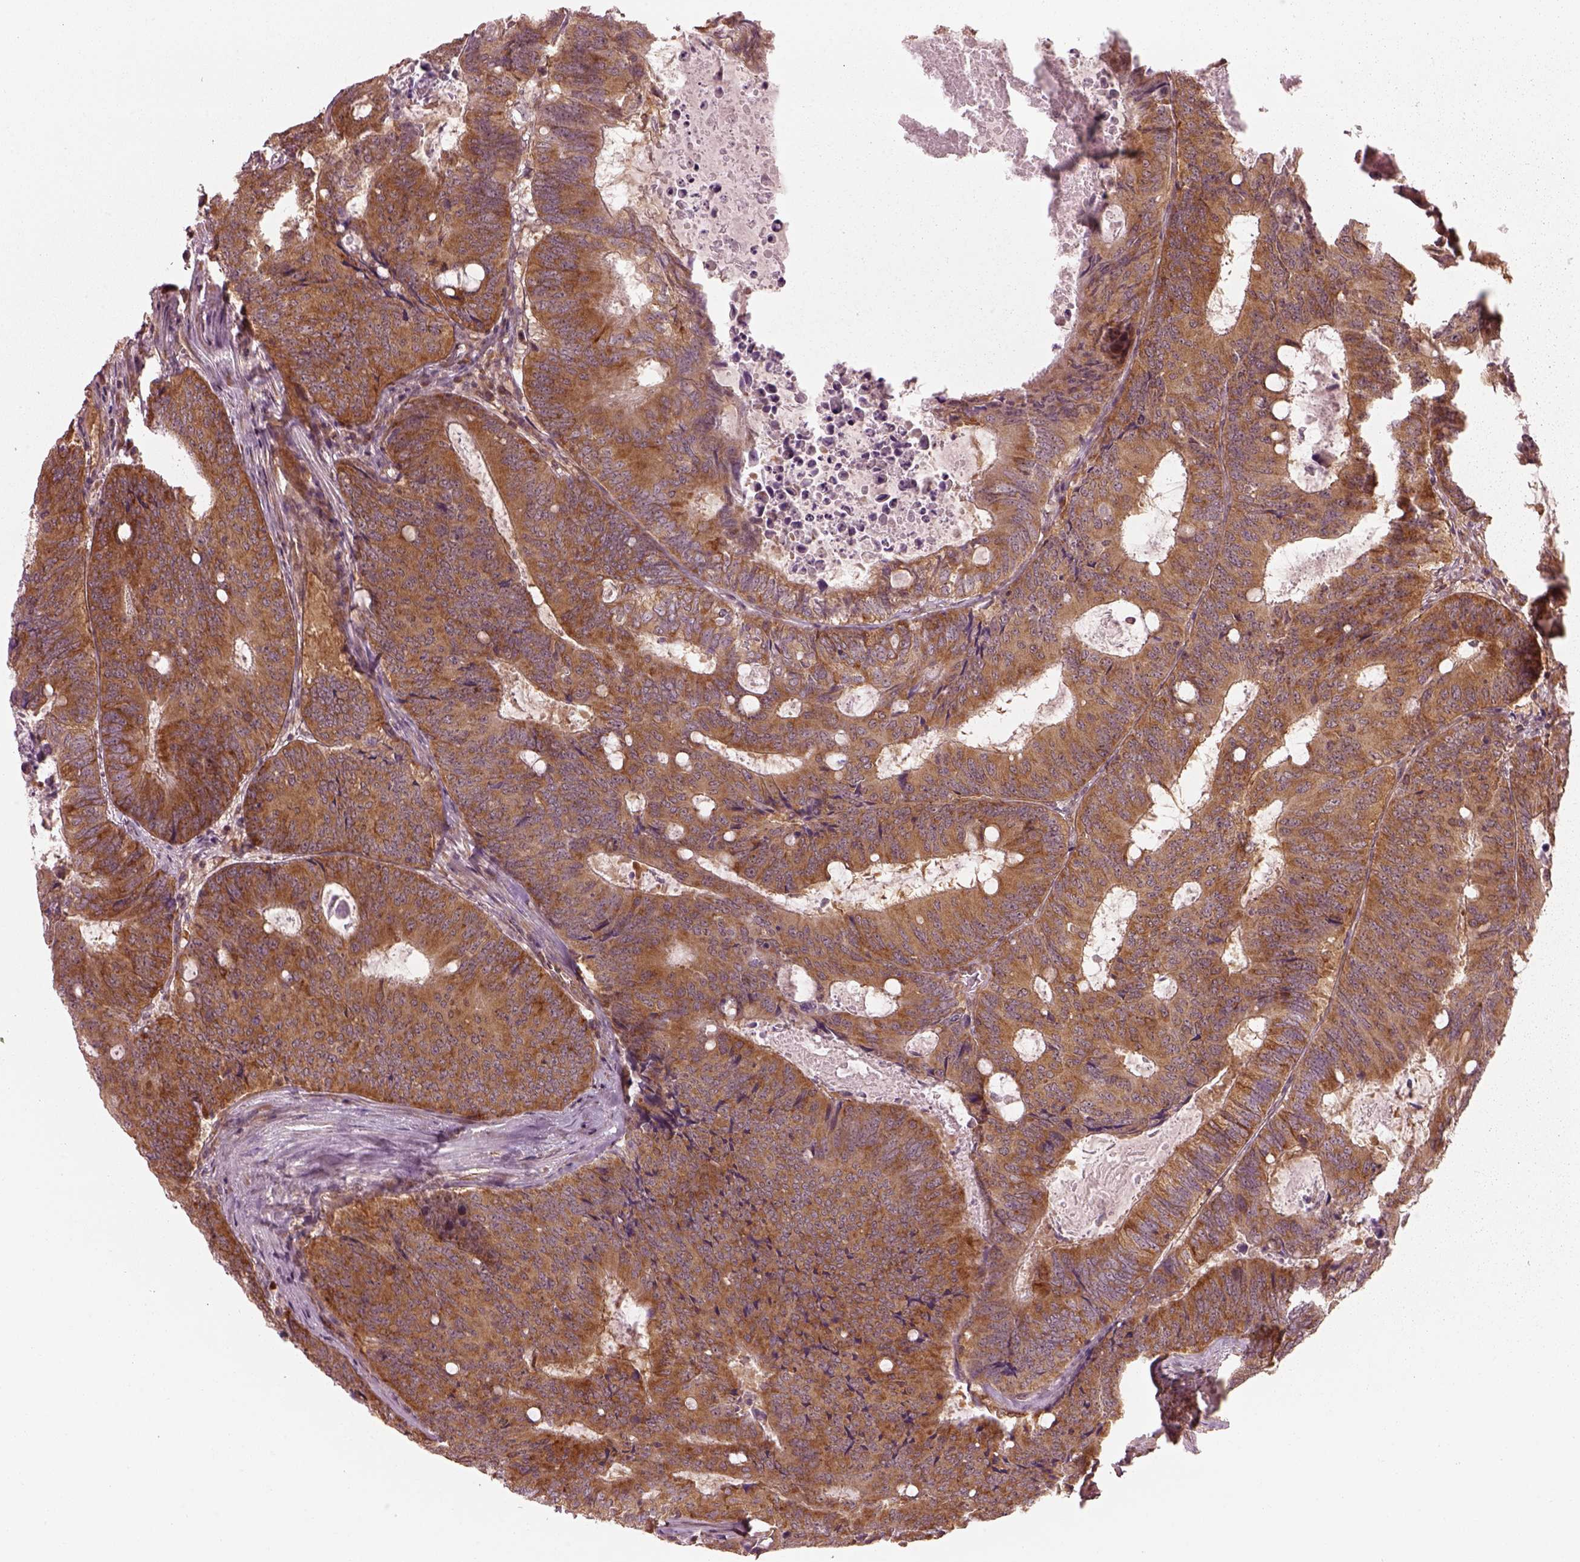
{"staining": {"intensity": "moderate", "quantity": ">75%", "location": "cytoplasmic/membranous"}, "tissue": "colorectal cancer", "cell_type": "Tumor cells", "image_type": "cancer", "snomed": [{"axis": "morphology", "description": "Adenocarcinoma, NOS"}, {"axis": "topography", "description": "Colon"}], "caption": "An immunohistochemistry image of neoplastic tissue is shown. Protein staining in brown highlights moderate cytoplasmic/membranous positivity in colorectal adenocarcinoma within tumor cells. (Brightfield microscopy of DAB IHC at high magnification).", "gene": "LSM14A", "patient": {"sex": "male", "age": 67}}